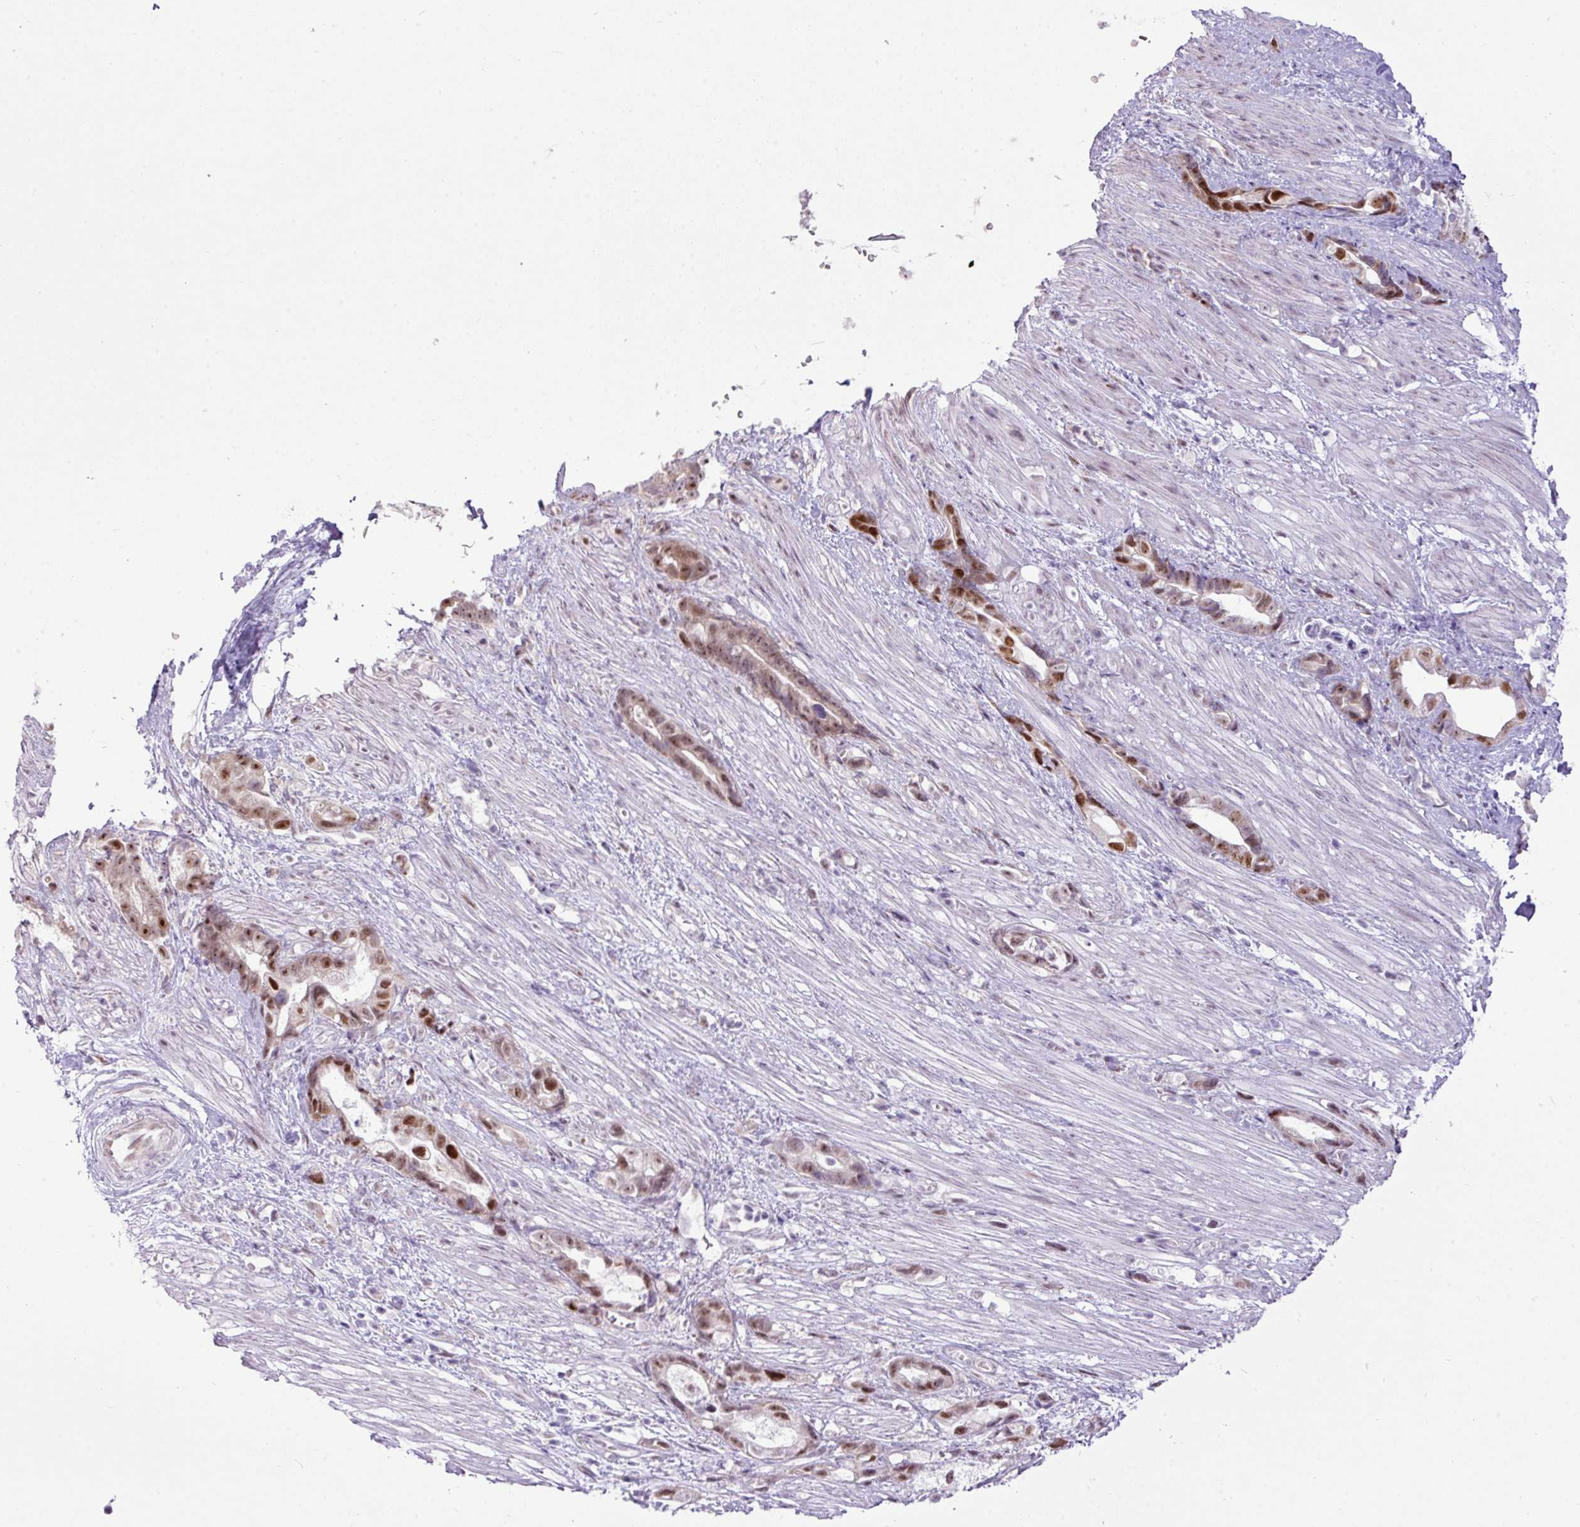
{"staining": {"intensity": "moderate", "quantity": ">75%", "location": "nuclear"}, "tissue": "stomach cancer", "cell_type": "Tumor cells", "image_type": "cancer", "snomed": [{"axis": "morphology", "description": "Adenocarcinoma, NOS"}, {"axis": "topography", "description": "Stomach"}], "caption": "Protein expression analysis of stomach adenocarcinoma shows moderate nuclear positivity in about >75% of tumor cells.", "gene": "ELOA2", "patient": {"sex": "male", "age": 55}}